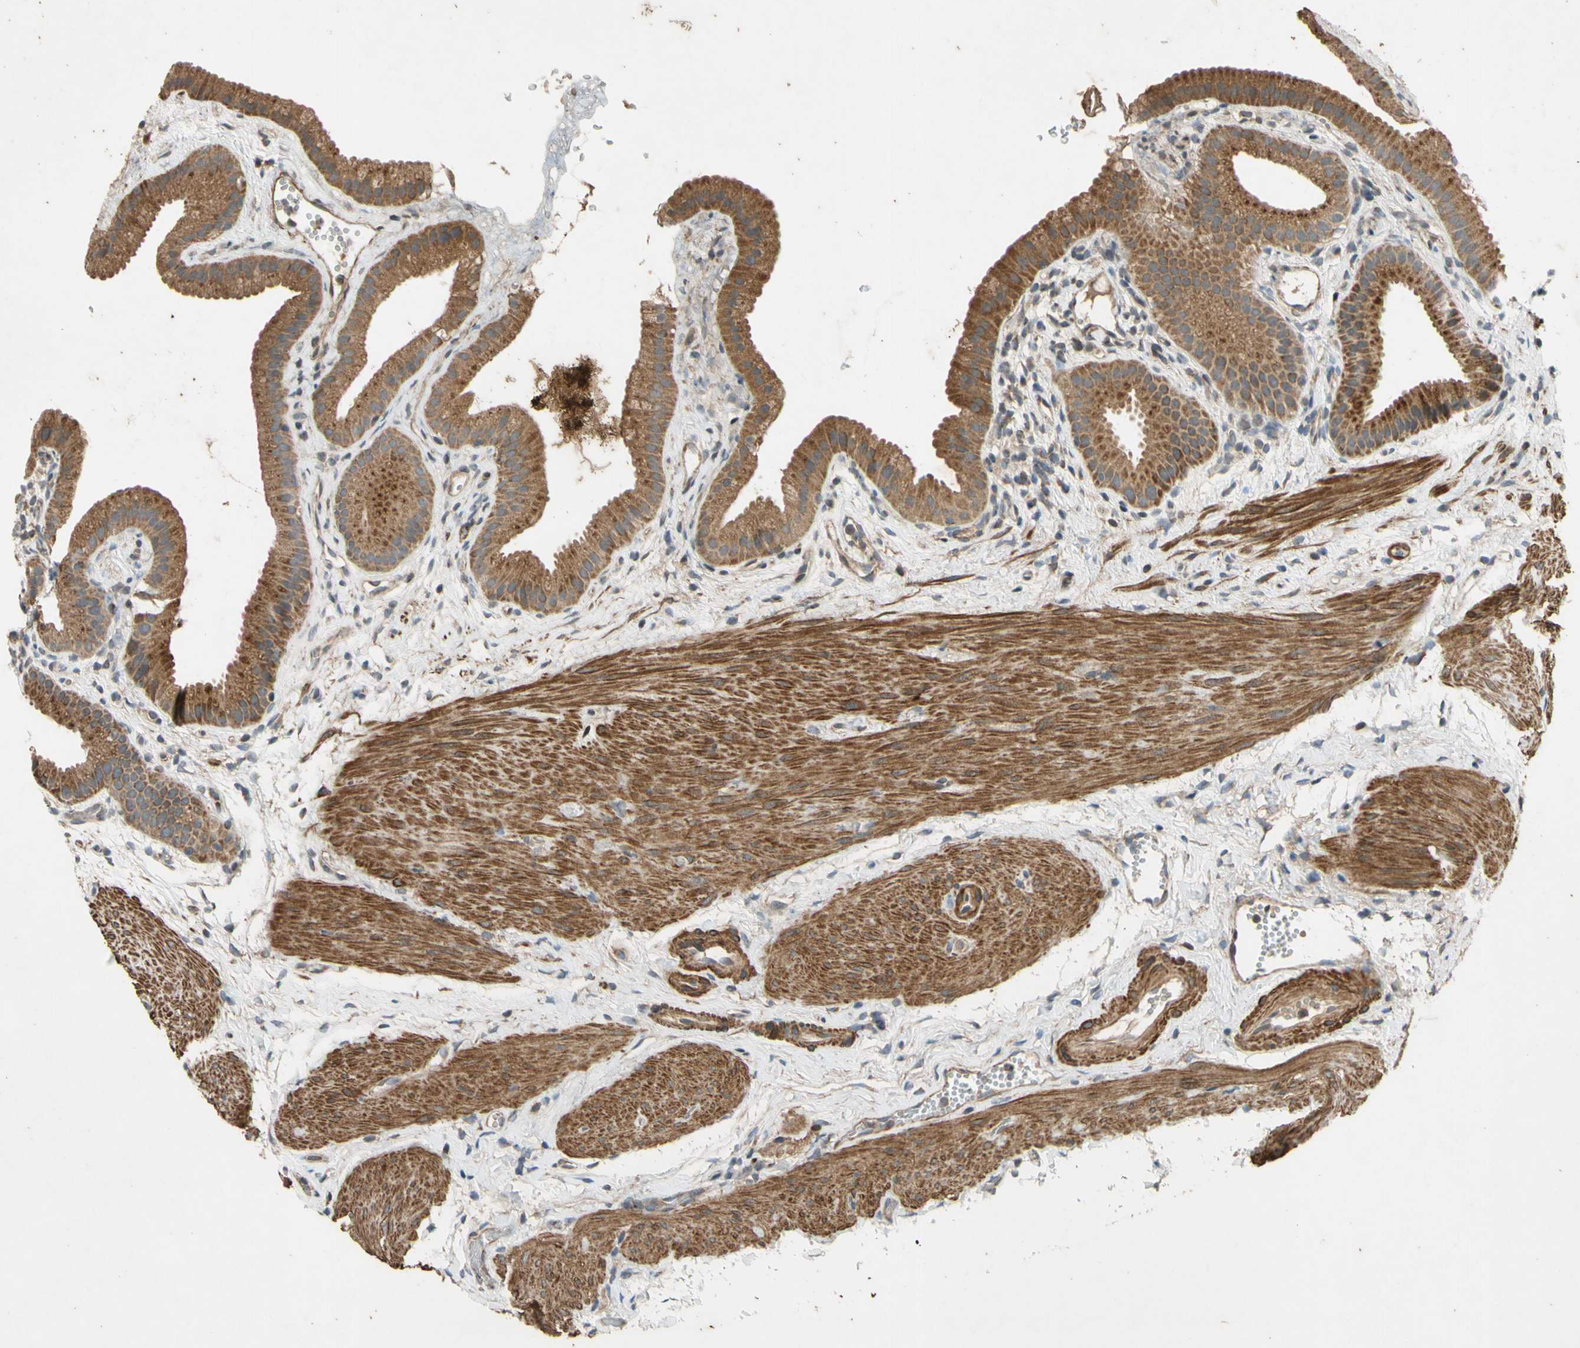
{"staining": {"intensity": "moderate", "quantity": ">75%", "location": "cytoplasmic/membranous"}, "tissue": "gallbladder", "cell_type": "Glandular cells", "image_type": "normal", "snomed": [{"axis": "morphology", "description": "Normal tissue, NOS"}, {"axis": "topography", "description": "Gallbladder"}], "caption": "Brown immunohistochemical staining in benign human gallbladder shows moderate cytoplasmic/membranous positivity in about >75% of glandular cells. Immunohistochemistry (ihc) stains the protein of interest in brown and the nuclei are stained blue.", "gene": "PARD6A", "patient": {"sex": "female", "age": 64}}